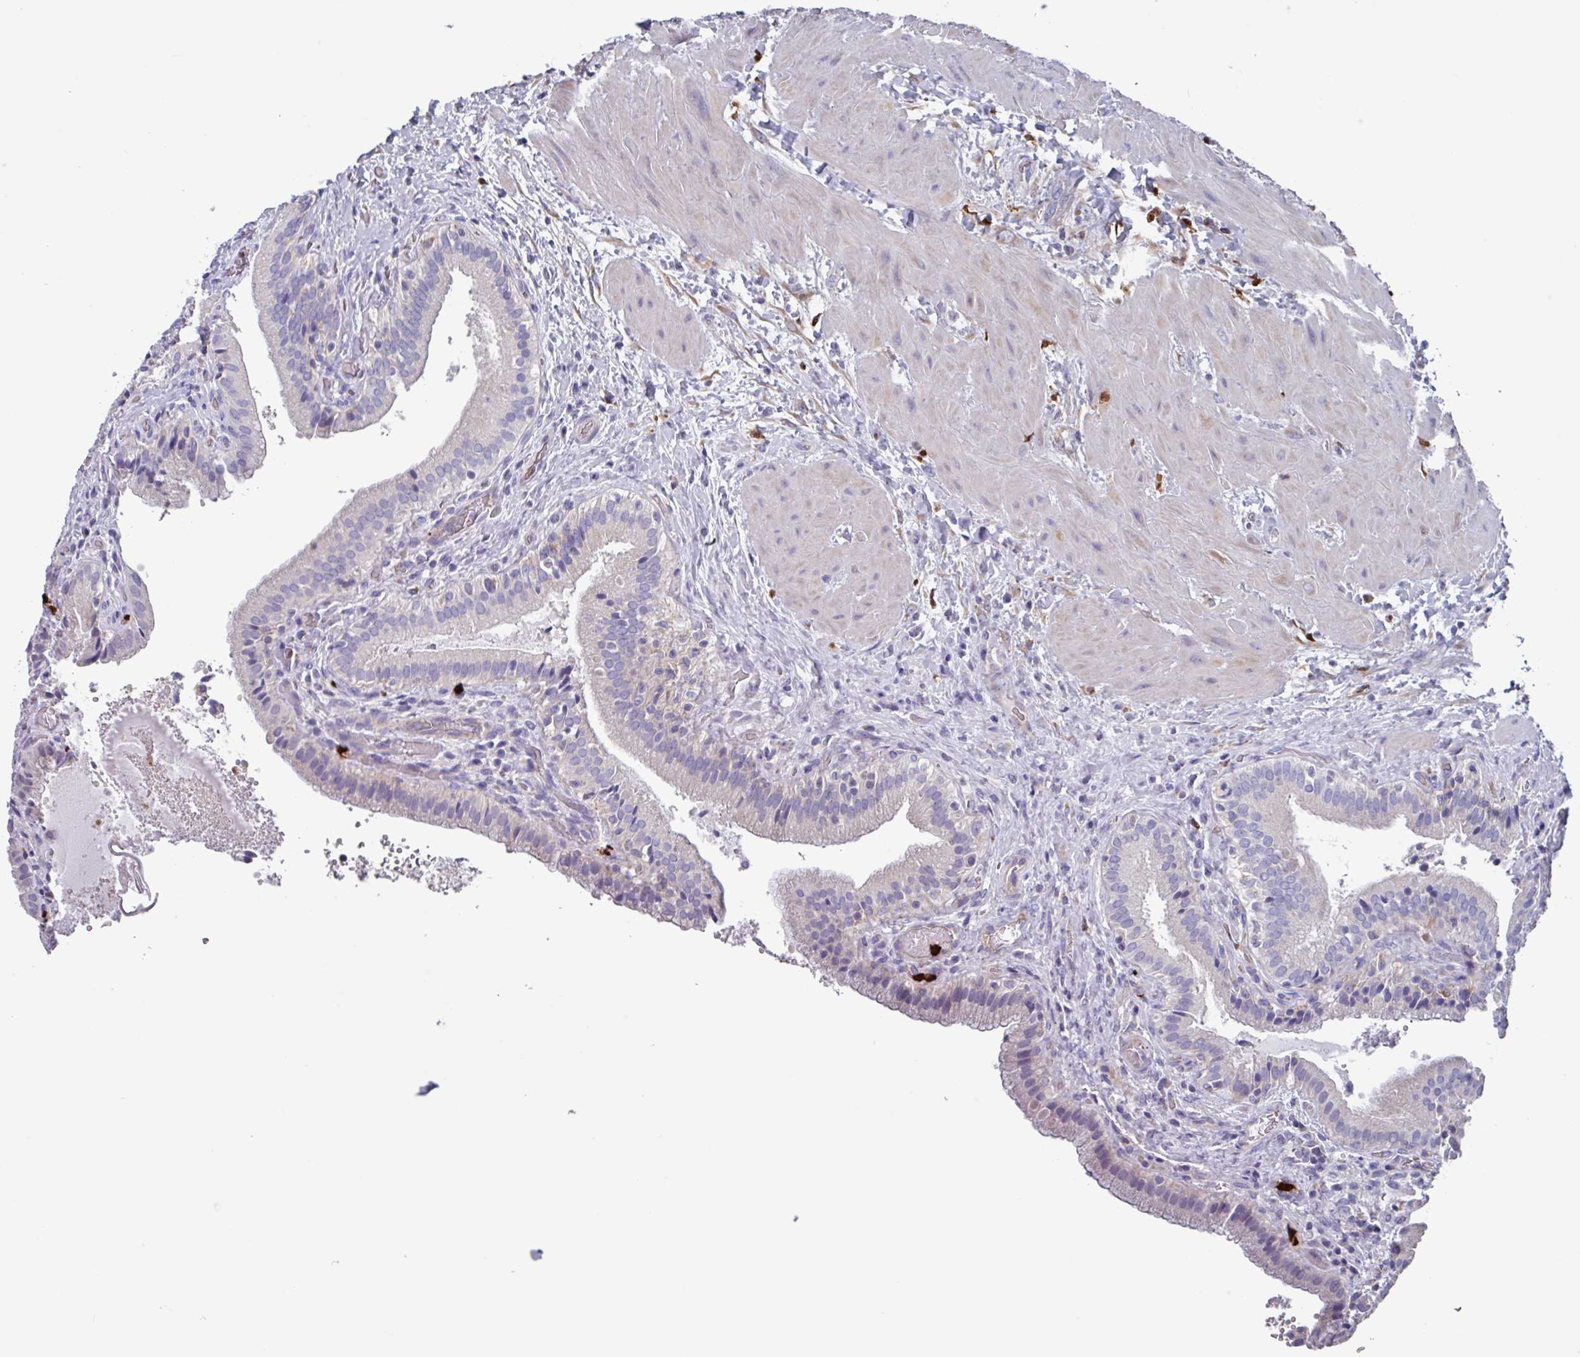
{"staining": {"intensity": "weak", "quantity": "25%-75%", "location": "cytoplasmic/membranous"}, "tissue": "gallbladder", "cell_type": "Glandular cells", "image_type": "normal", "snomed": [{"axis": "morphology", "description": "Normal tissue, NOS"}, {"axis": "topography", "description": "Gallbladder"}], "caption": "High-power microscopy captured an IHC micrograph of unremarkable gallbladder, revealing weak cytoplasmic/membranous positivity in approximately 25%-75% of glandular cells. Nuclei are stained in blue.", "gene": "UQCC2", "patient": {"sex": "male", "age": 24}}